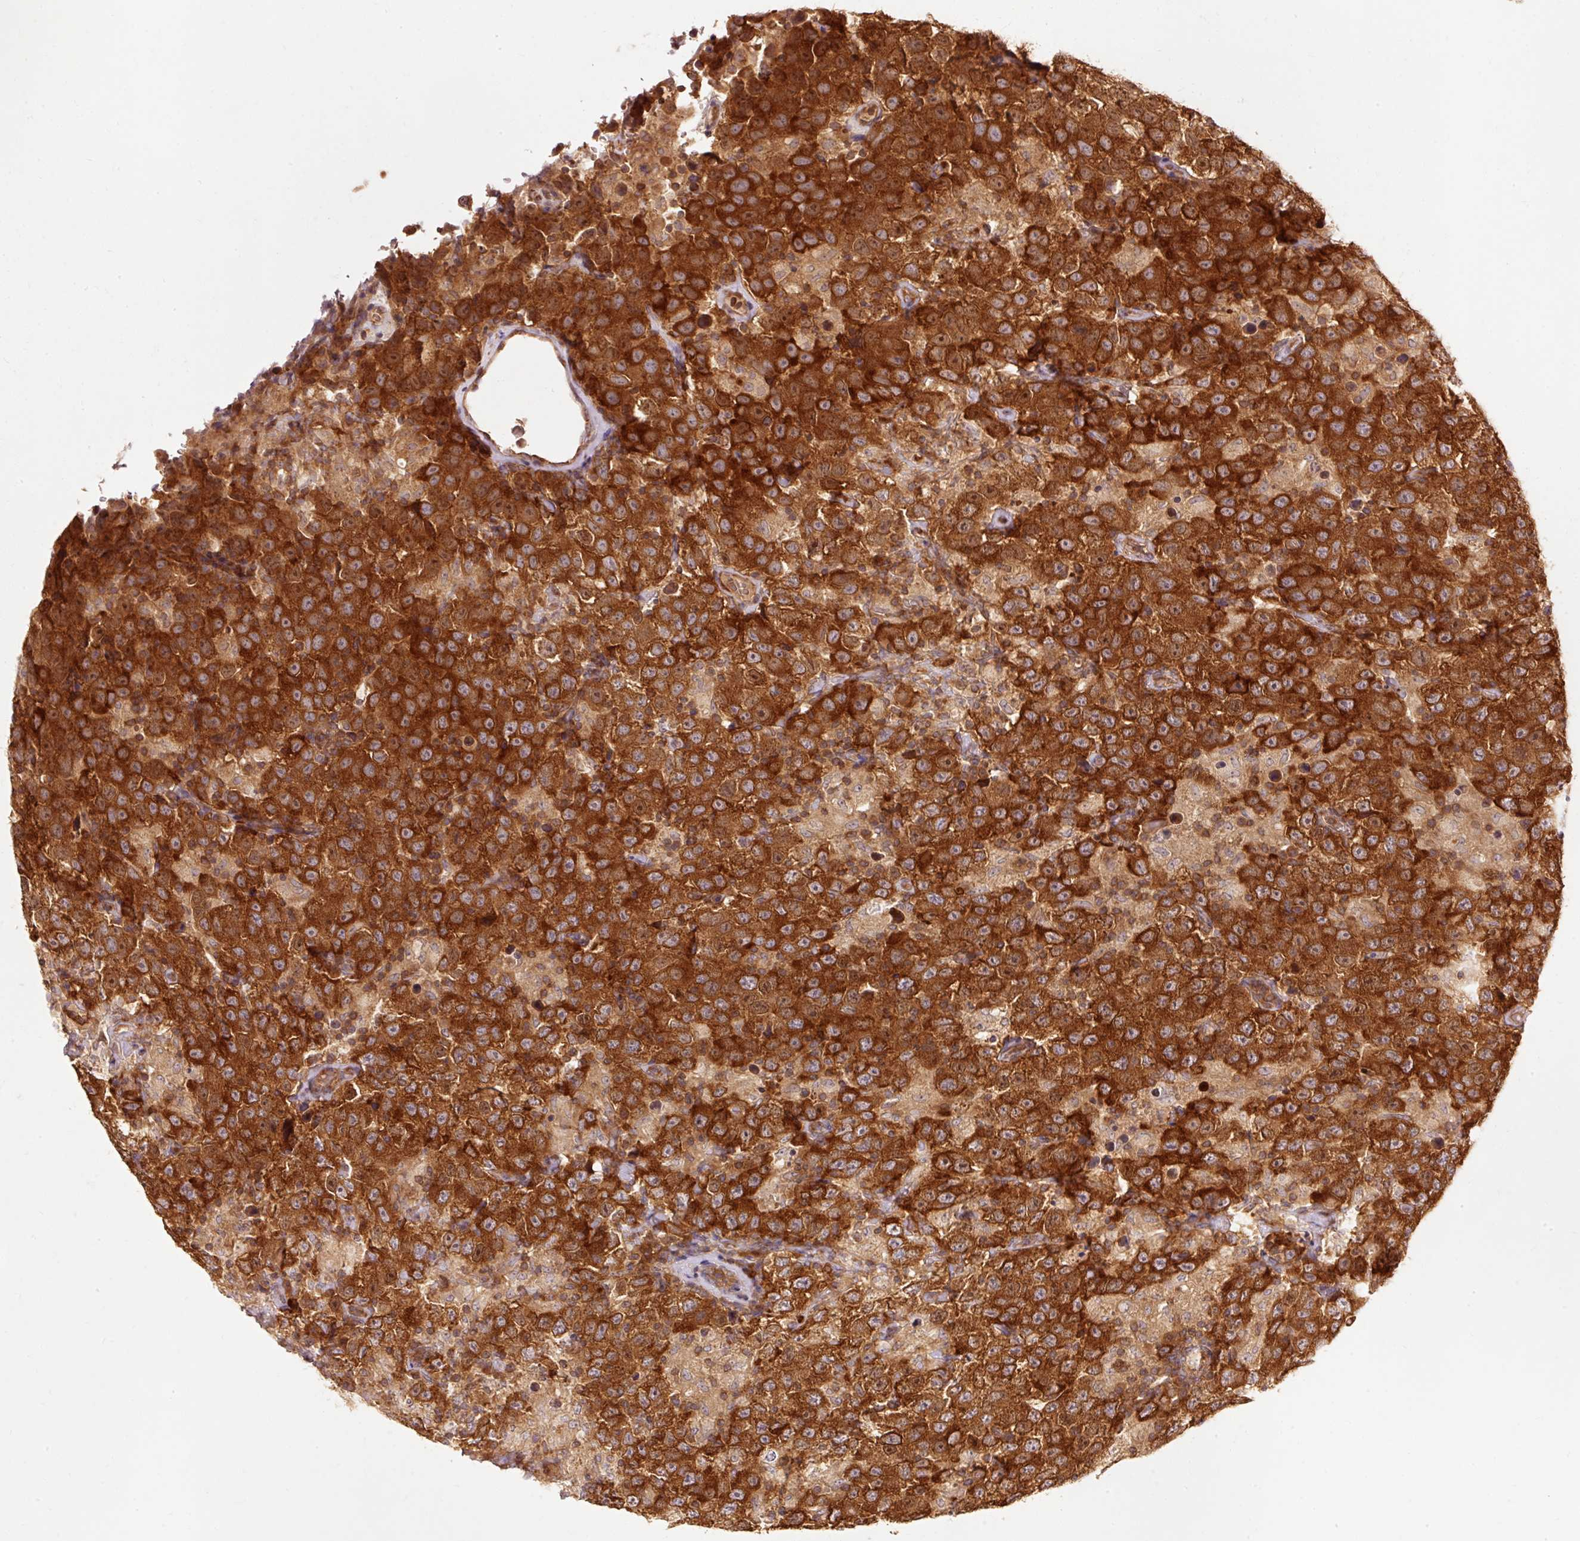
{"staining": {"intensity": "strong", "quantity": ">75%", "location": "cytoplasmic/membranous"}, "tissue": "testis cancer", "cell_type": "Tumor cells", "image_type": "cancer", "snomed": [{"axis": "morphology", "description": "Seminoma, NOS"}, {"axis": "topography", "description": "Testis"}], "caption": "DAB (3,3'-diaminobenzidine) immunohistochemical staining of testis cancer (seminoma) shows strong cytoplasmic/membranous protein staining in approximately >75% of tumor cells. The staining is performed using DAB brown chromogen to label protein expression. The nuclei are counter-stained blue using hematoxylin.", "gene": "PDAP1", "patient": {"sex": "male", "age": 41}}